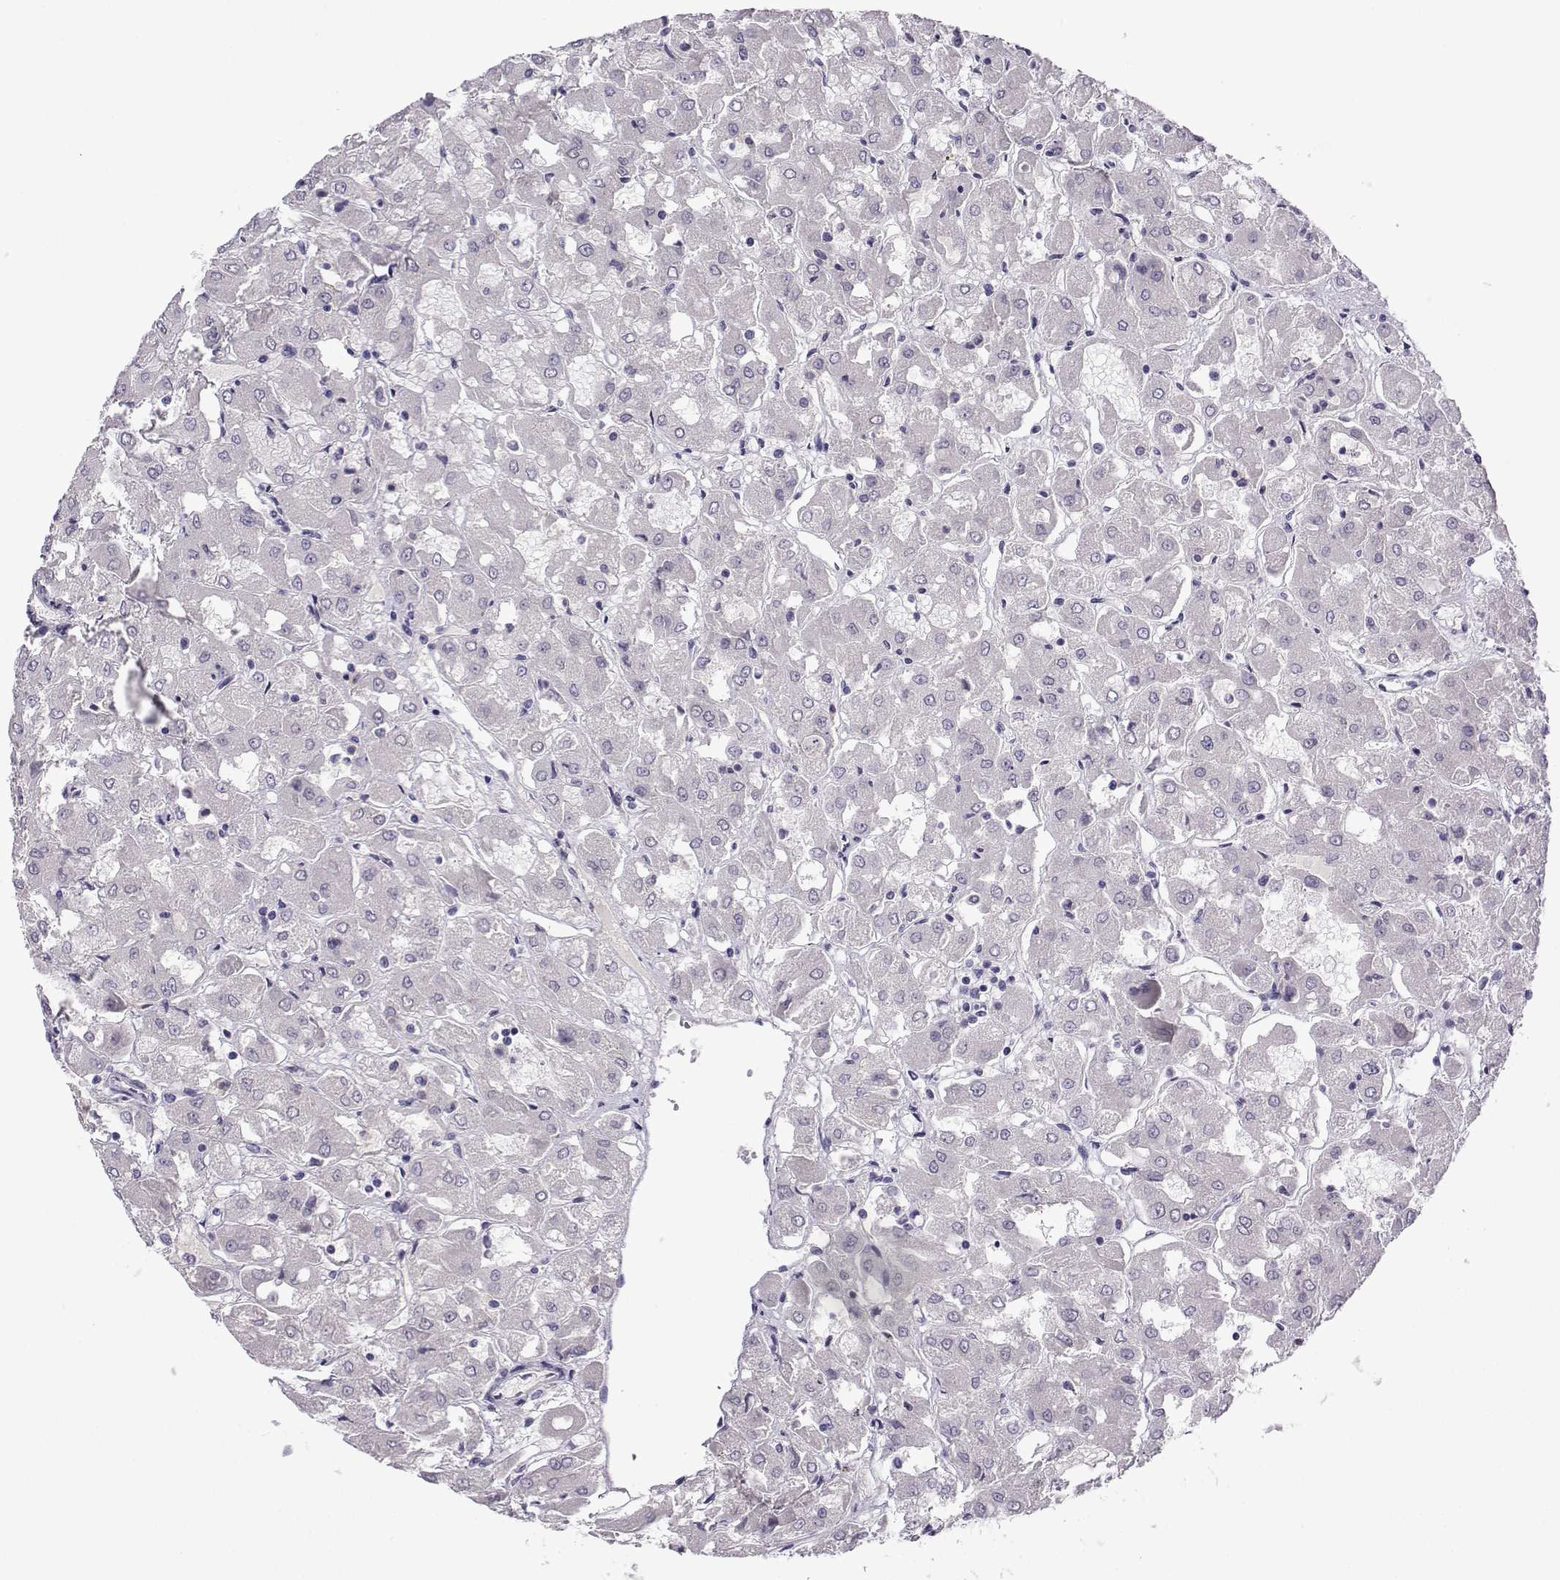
{"staining": {"intensity": "negative", "quantity": "none", "location": "none"}, "tissue": "renal cancer", "cell_type": "Tumor cells", "image_type": "cancer", "snomed": [{"axis": "morphology", "description": "Adenocarcinoma, NOS"}, {"axis": "topography", "description": "Kidney"}], "caption": "High magnification brightfield microscopy of renal cancer stained with DAB (3,3'-diaminobenzidine) (brown) and counterstained with hematoxylin (blue): tumor cells show no significant expression.", "gene": "ARMC2", "patient": {"sex": "male", "age": 72}}